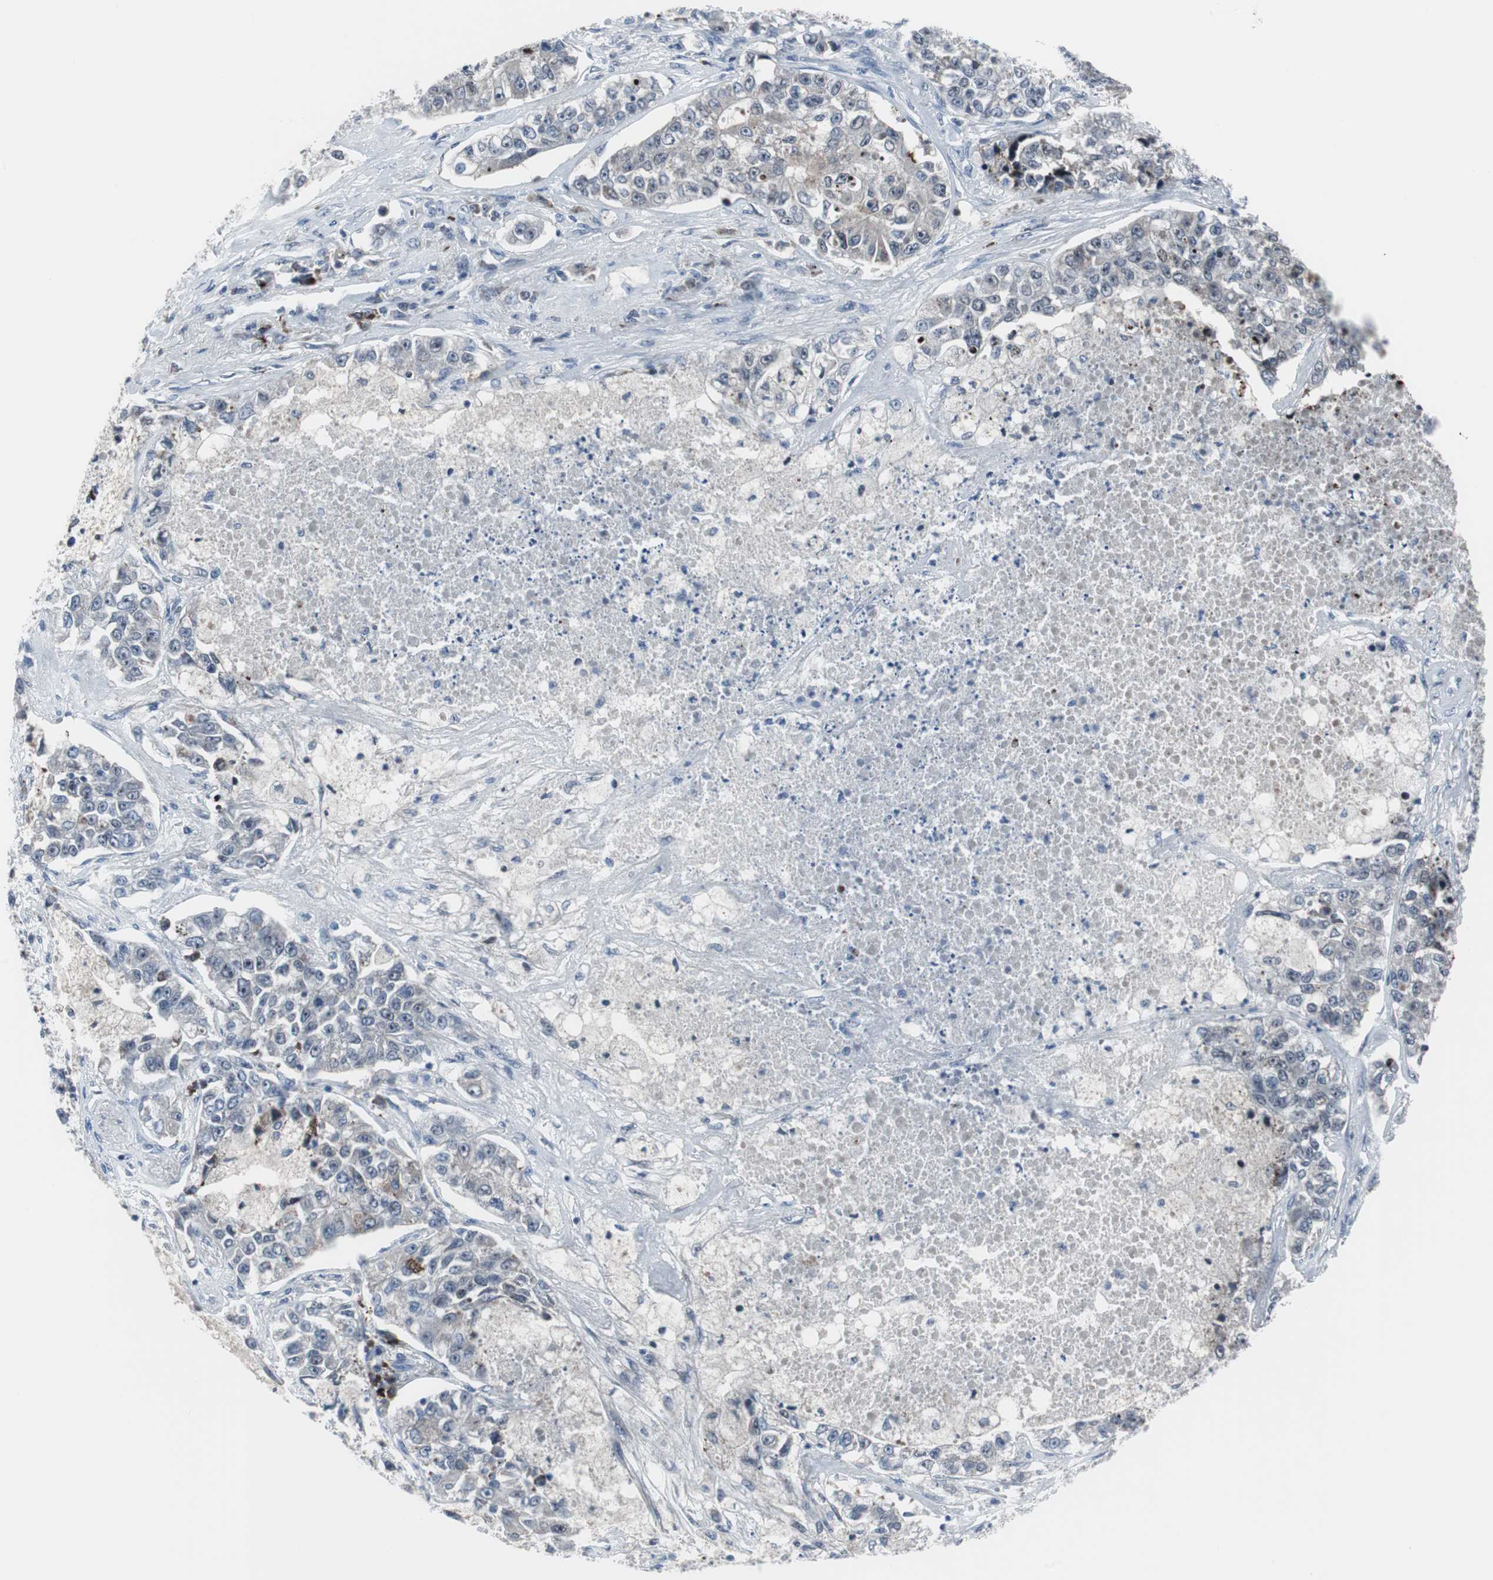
{"staining": {"intensity": "weak", "quantity": "25%-75%", "location": "cytoplasmic/membranous"}, "tissue": "lung cancer", "cell_type": "Tumor cells", "image_type": "cancer", "snomed": [{"axis": "morphology", "description": "Adenocarcinoma, NOS"}, {"axis": "topography", "description": "Lung"}], "caption": "Tumor cells exhibit weak cytoplasmic/membranous staining in about 25%-75% of cells in lung adenocarcinoma.", "gene": "DOK1", "patient": {"sex": "male", "age": 49}}